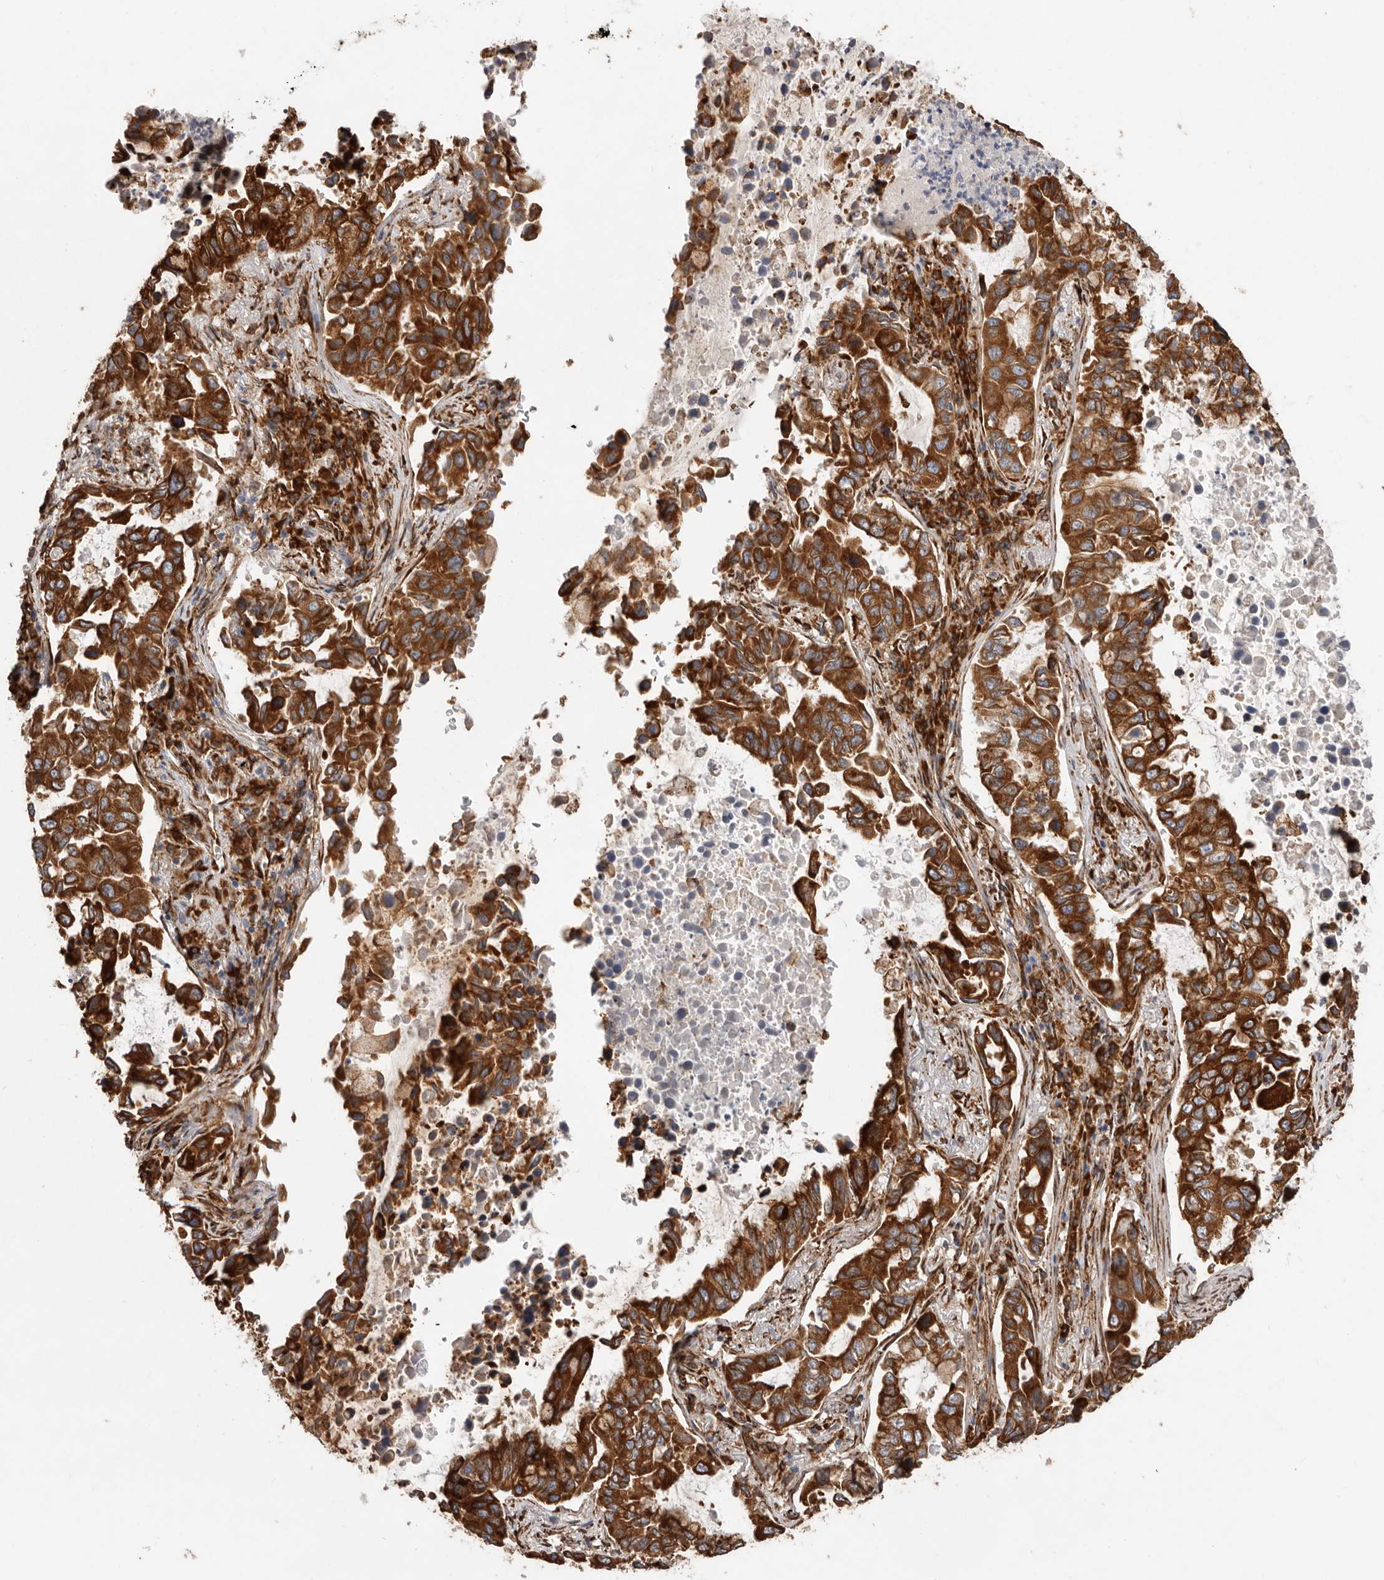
{"staining": {"intensity": "strong", "quantity": ">75%", "location": "cytoplasmic/membranous"}, "tissue": "lung cancer", "cell_type": "Tumor cells", "image_type": "cancer", "snomed": [{"axis": "morphology", "description": "Adenocarcinoma, NOS"}, {"axis": "topography", "description": "Lung"}], "caption": "IHC of lung cancer (adenocarcinoma) demonstrates high levels of strong cytoplasmic/membranous positivity in about >75% of tumor cells. (Stains: DAB (3,3'-diaminobenzidine) in brown, nuclei in blue, Microscopy: brightfield microscopy at high magnification).", "gene": "WDTC1", "patient": {"sex": "male", "age": 64}}